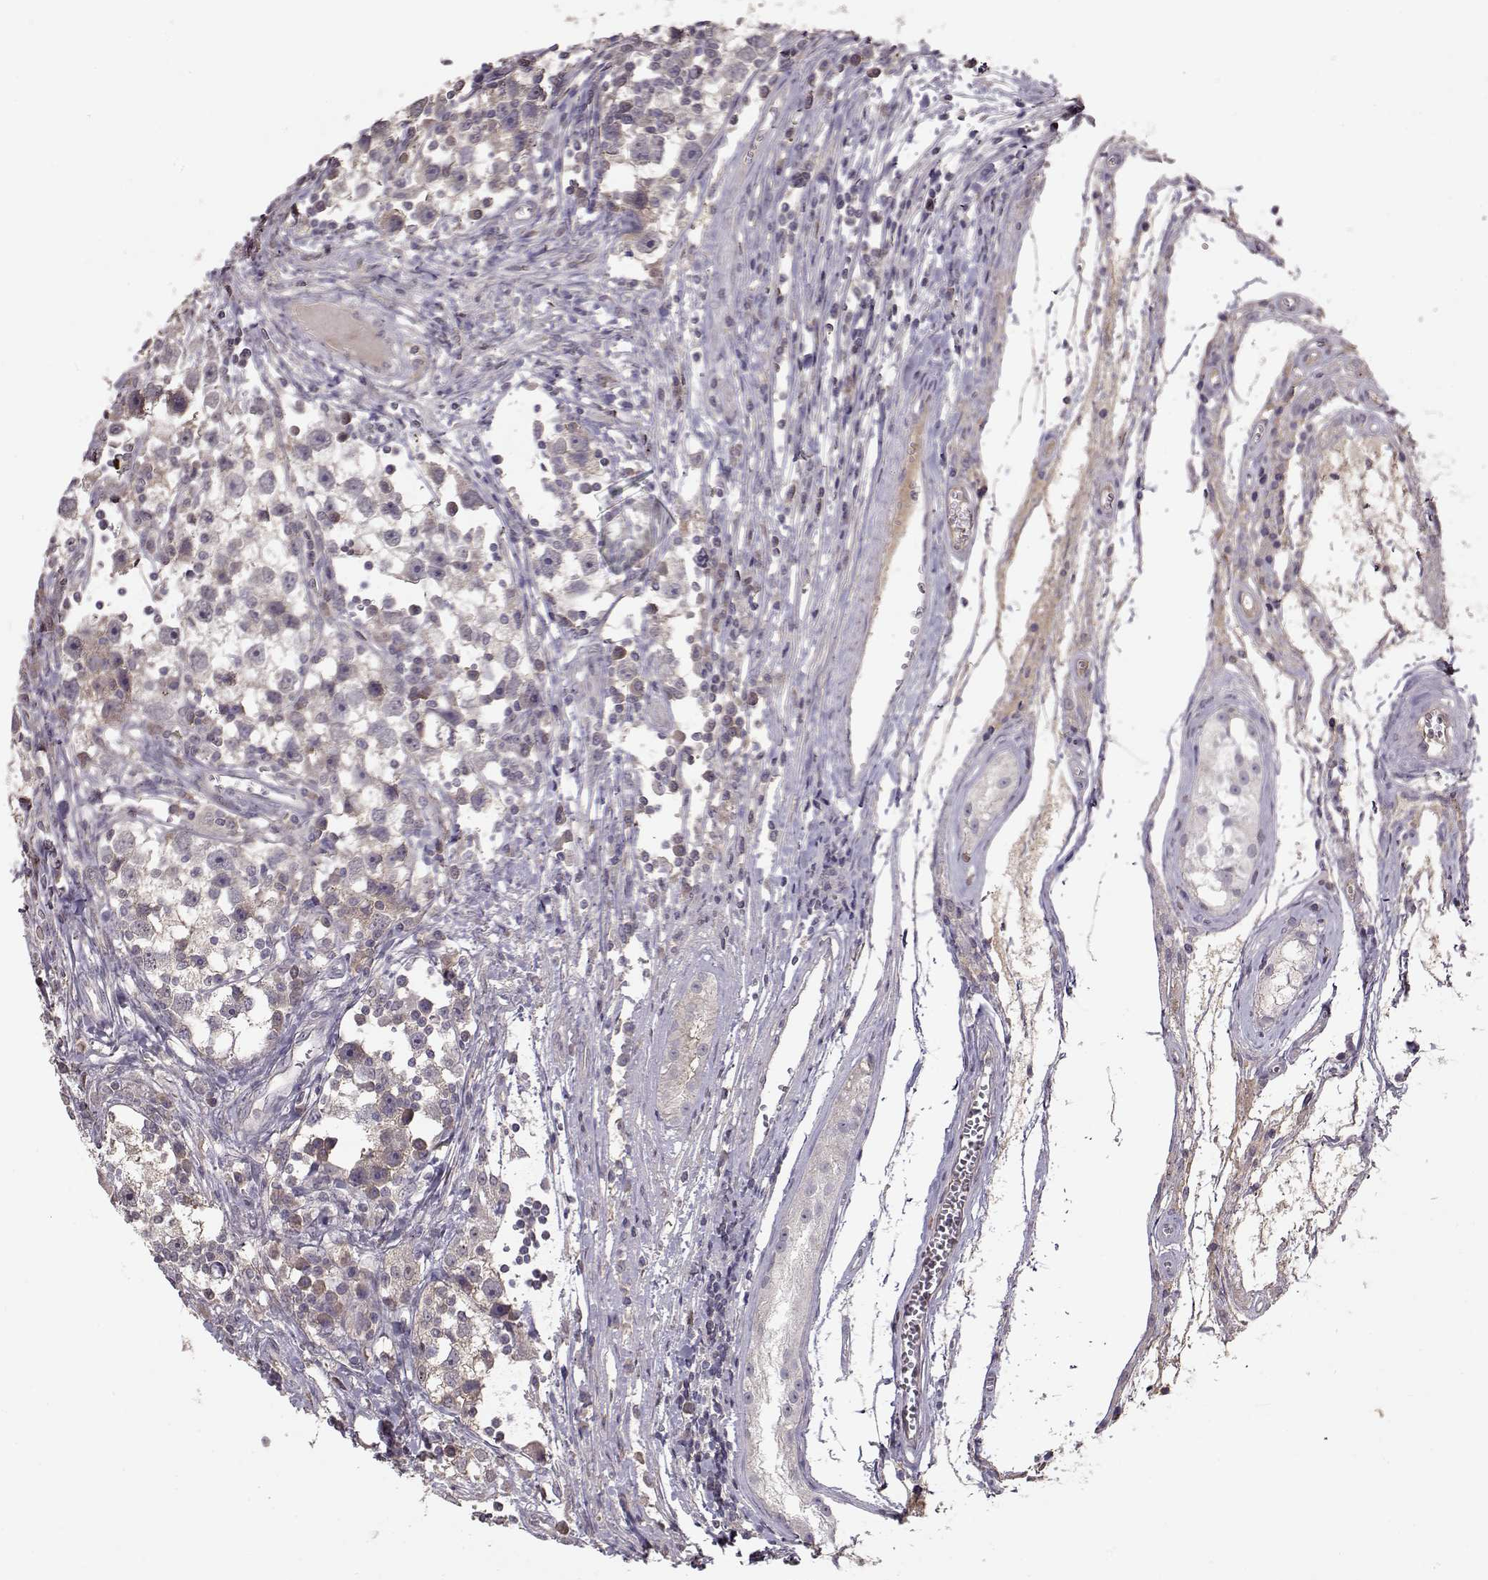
{"staining": {"intensity": "weak", "quantity": "<25%", "location": "cytoplasmic/membranous"}, "tissue": "testis cancer", "cell_type": "Tumor cells", "image_type": "cancer", "snomed": [{"axis": "morphology", "description": "Seminoma, NOS"}, {"axis": "topography", "description": "Testis"}], "caption": "Tumor cells are negative for protein expression in human testis seminoma.", "gene": "PMCH", "patient": {"sex": "male", "age": 30}}